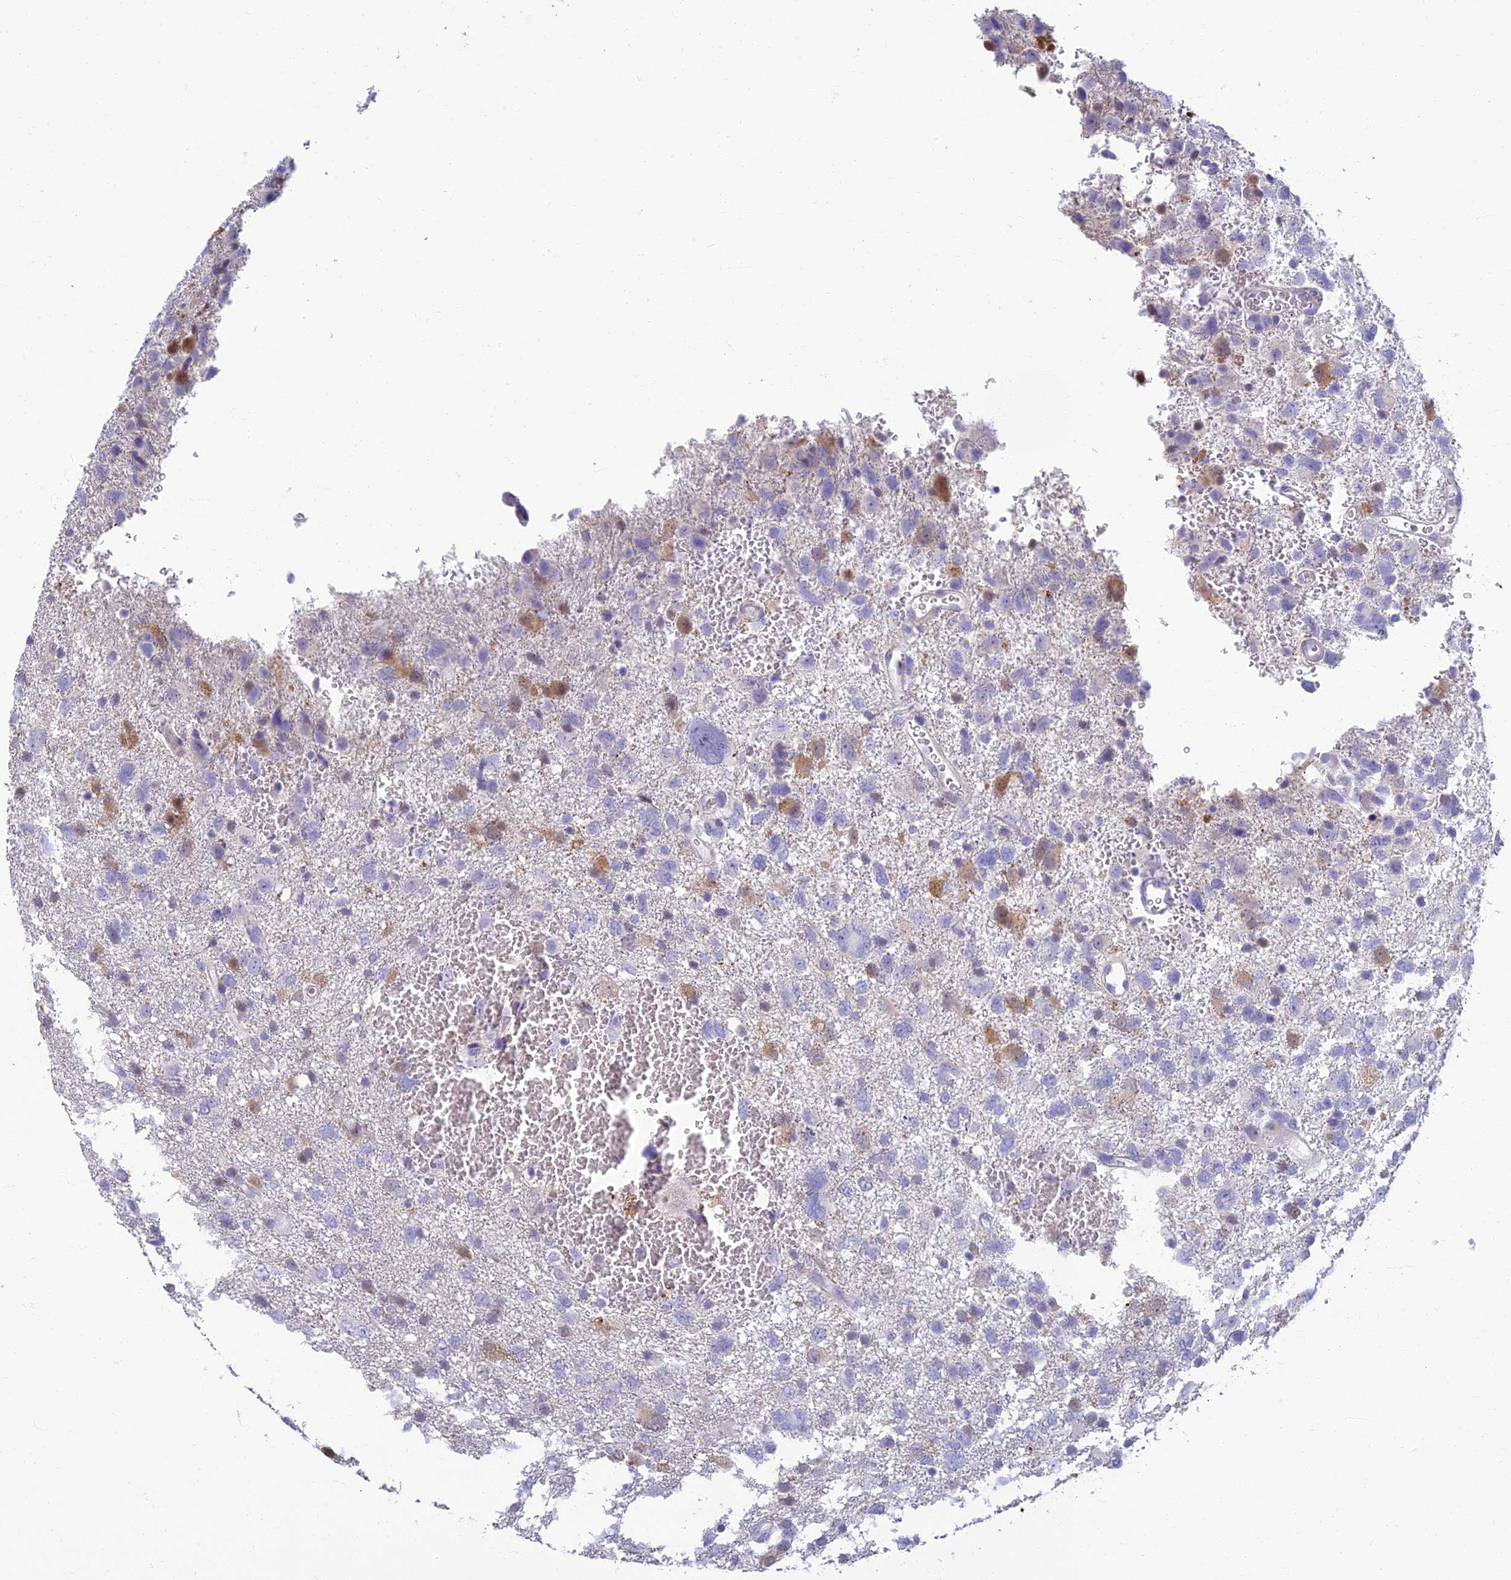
{"staining": {"intensity": "negative", "quantity": "none", "location": "none"}, "tissue": "glioma", "cell_type": "Tumor cells", "image_type": "cancer", "snomed": [{"axis": "morphology", "description": "Glioma, malignant, High grade"}, {"axis": "topography", "description": "Brain"}], "caption": "There is no significant staining in tumor cells of malignant glioma (high-grade).", "gene": "NEURL1", "patient": {"sex": "male", "age": 61}}